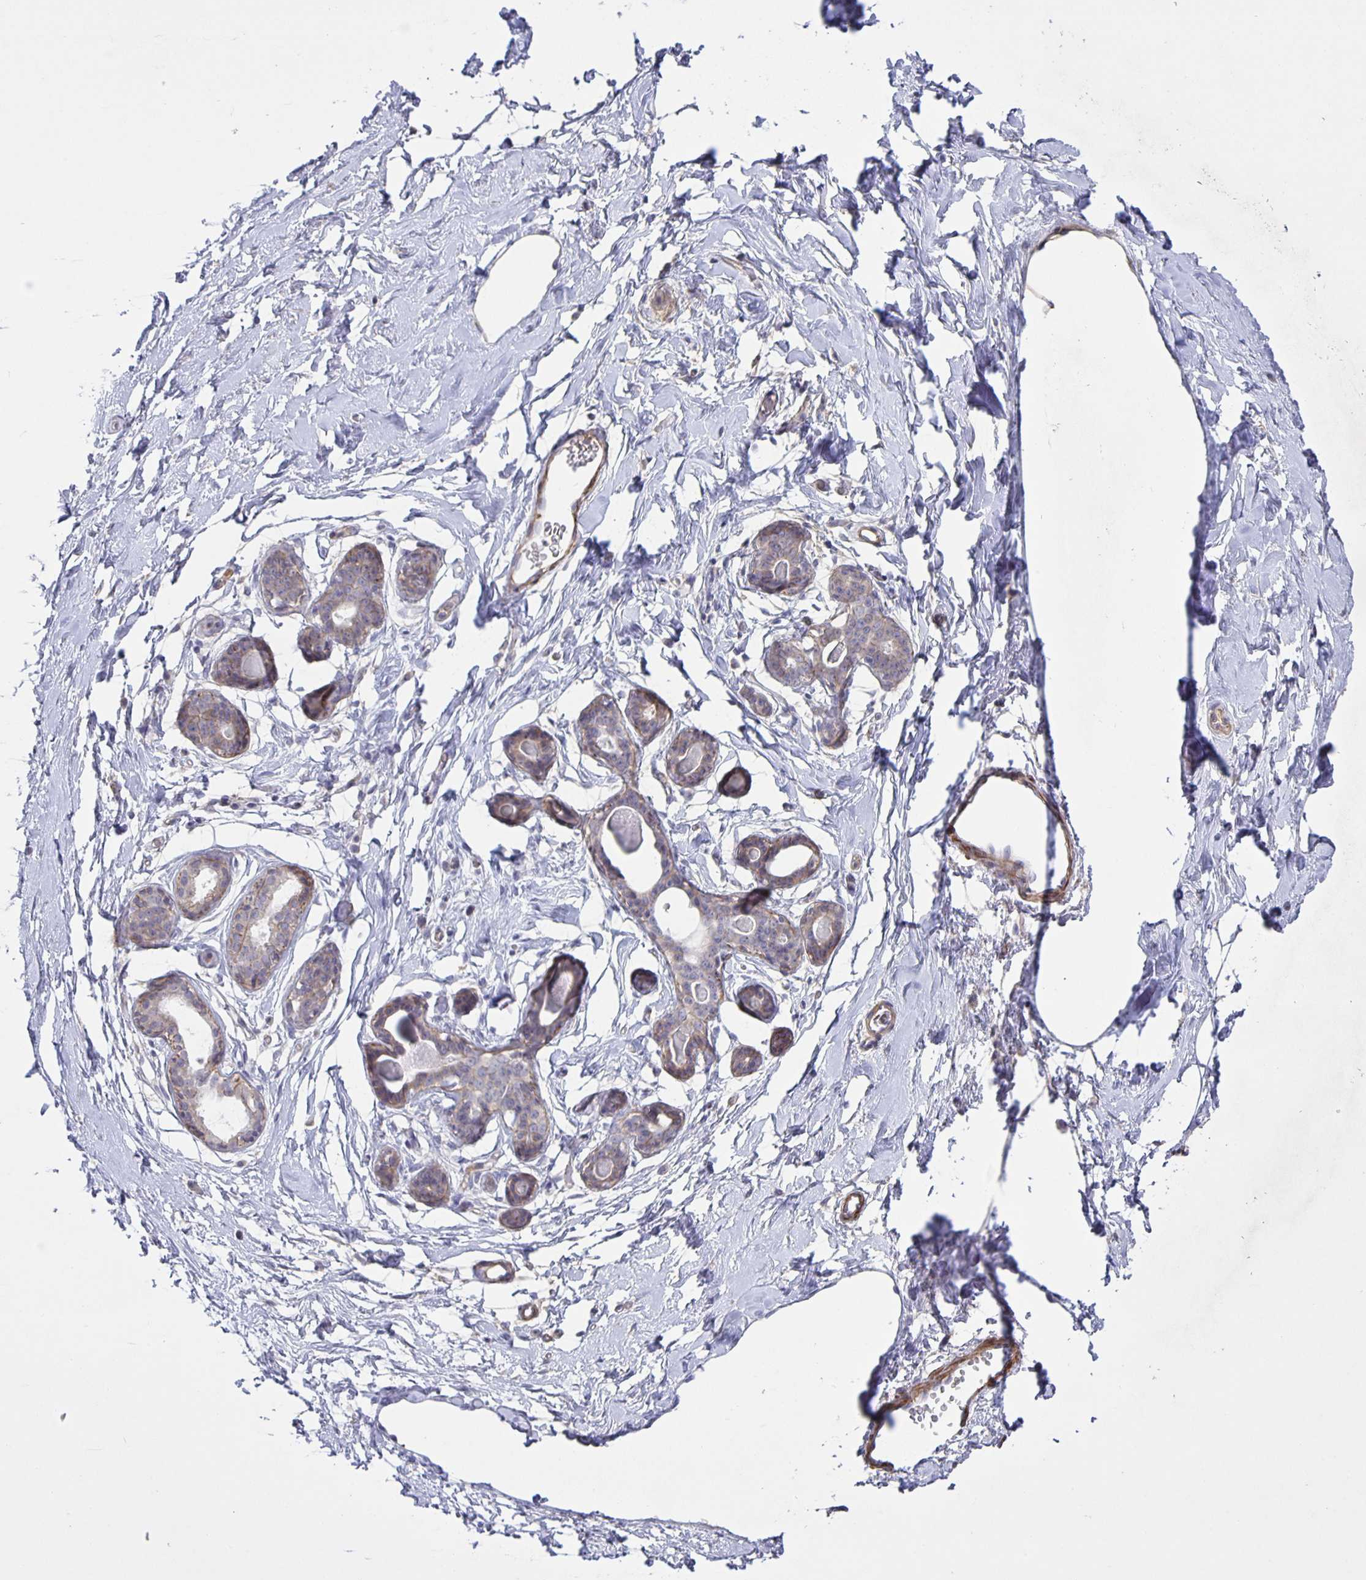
{"staining": {"intensity": "negative", "quantity": "none", "location": "none"}, "tissue": "breast", "cell_type": "Adipocytes", "image_type": "normal", "snomed": [{"axis": "morphology", "description": "Normal tissue, NOS"}, {"axis": "topography", "description": "Breast"}], "caption": "An image of breast stained for a protein exhibits no brown staining in adipocytes.", "gene": "SRCIN1", "patient": {"sex": "female", "age": 45}}